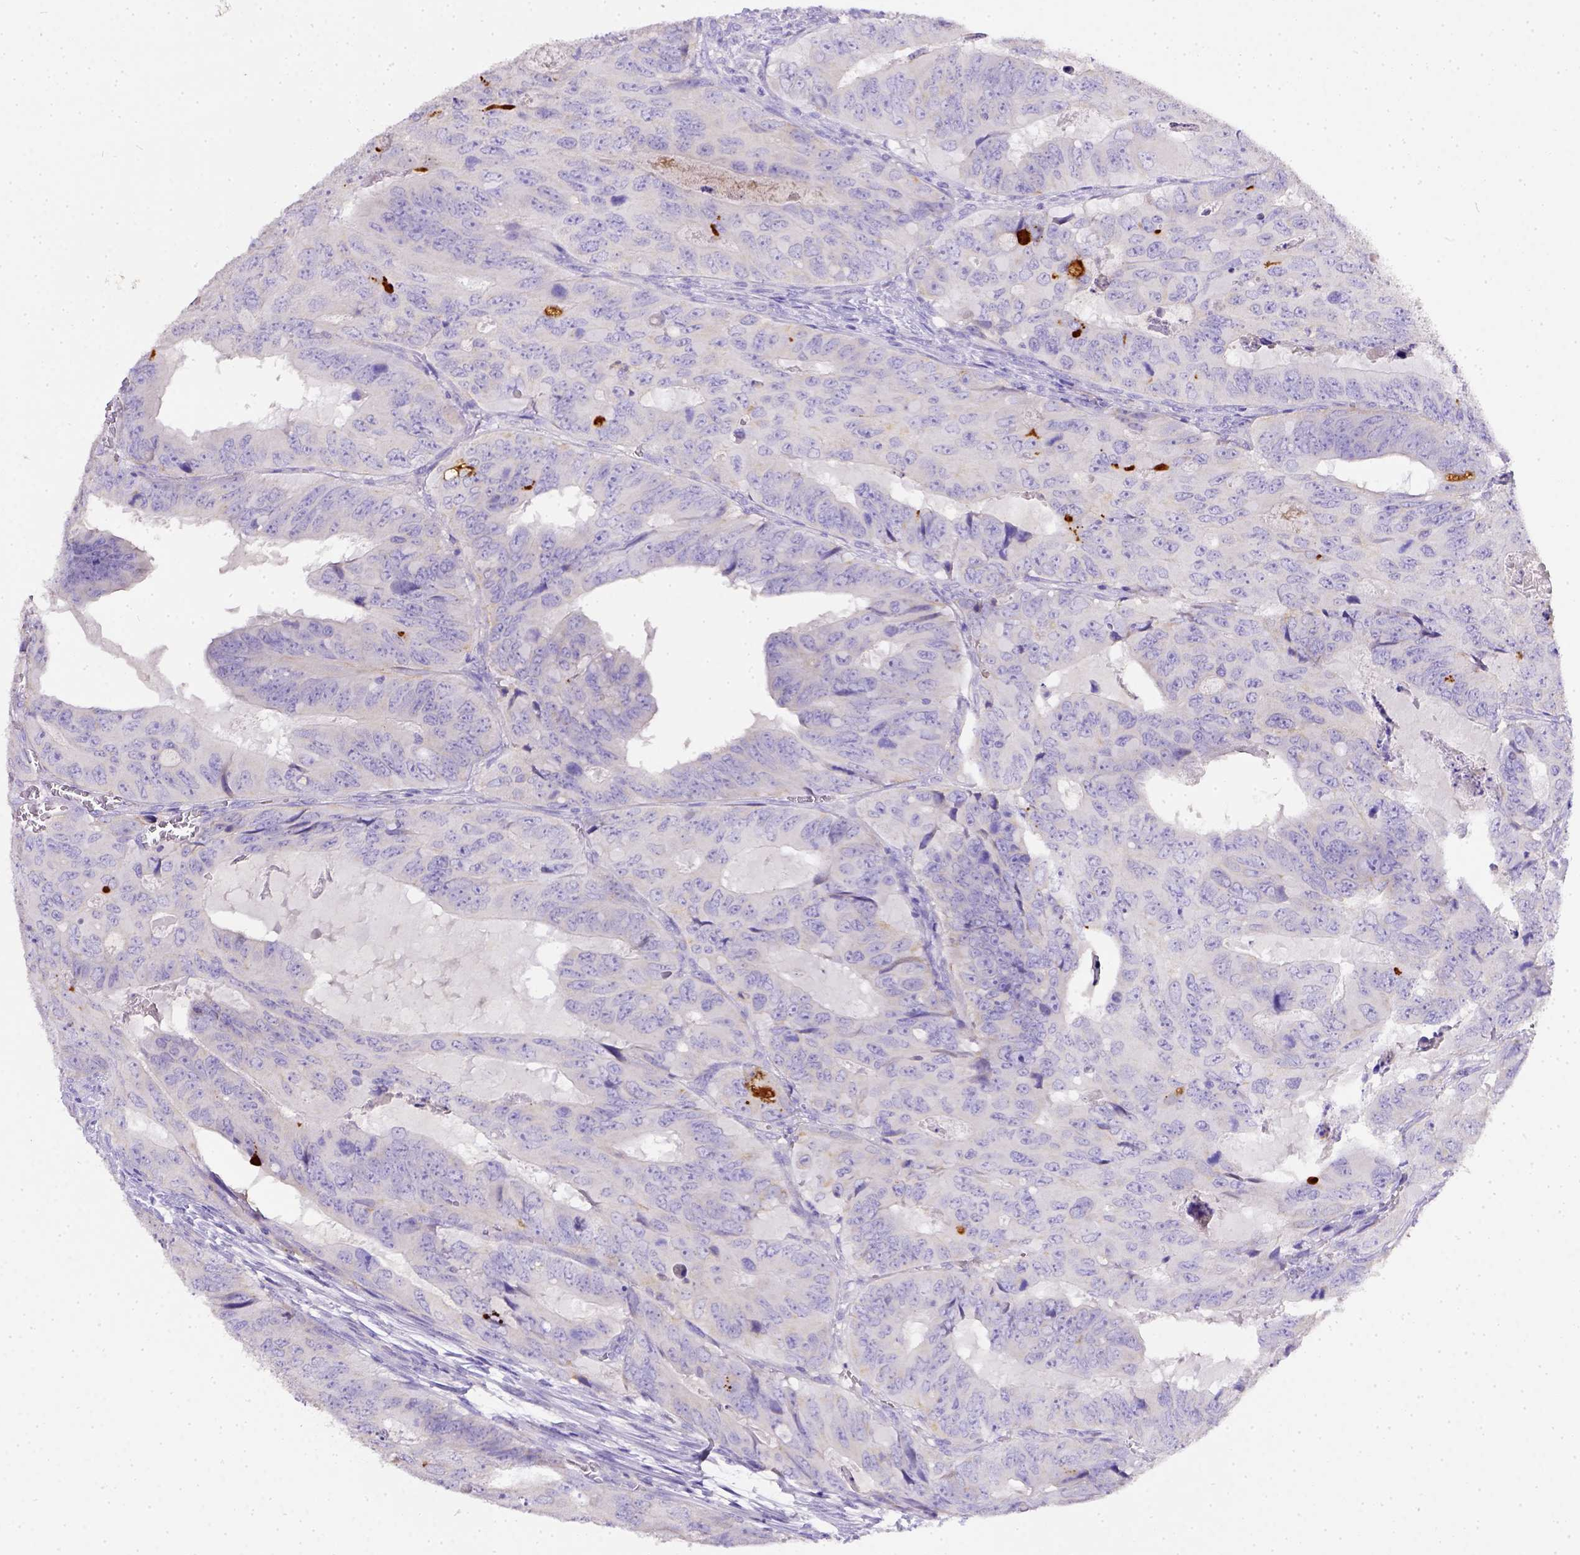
{"staining": {"intensity": "negative", "quantity": "none", "location": "none"}, "tissue": "colorectal cancer", "cell_type": "Tumor cells", "image_type": "cancer", "snomed": [{"axis": "morphology", "description": "Adenocarcinoma, NOS"}, {"axis": "topography", "description": "Colon"}], "caption": "A high-resolution photomicrograph shows immunohistochemistry (IHC) staining of colorectal cancer, which displays no significant positivity in tumor cells. (Immunohistochemistry (ihc), brightfield microscopy, high magnification).", "gene": "CD40", "patient": {"sex": "male", "age": 79}}